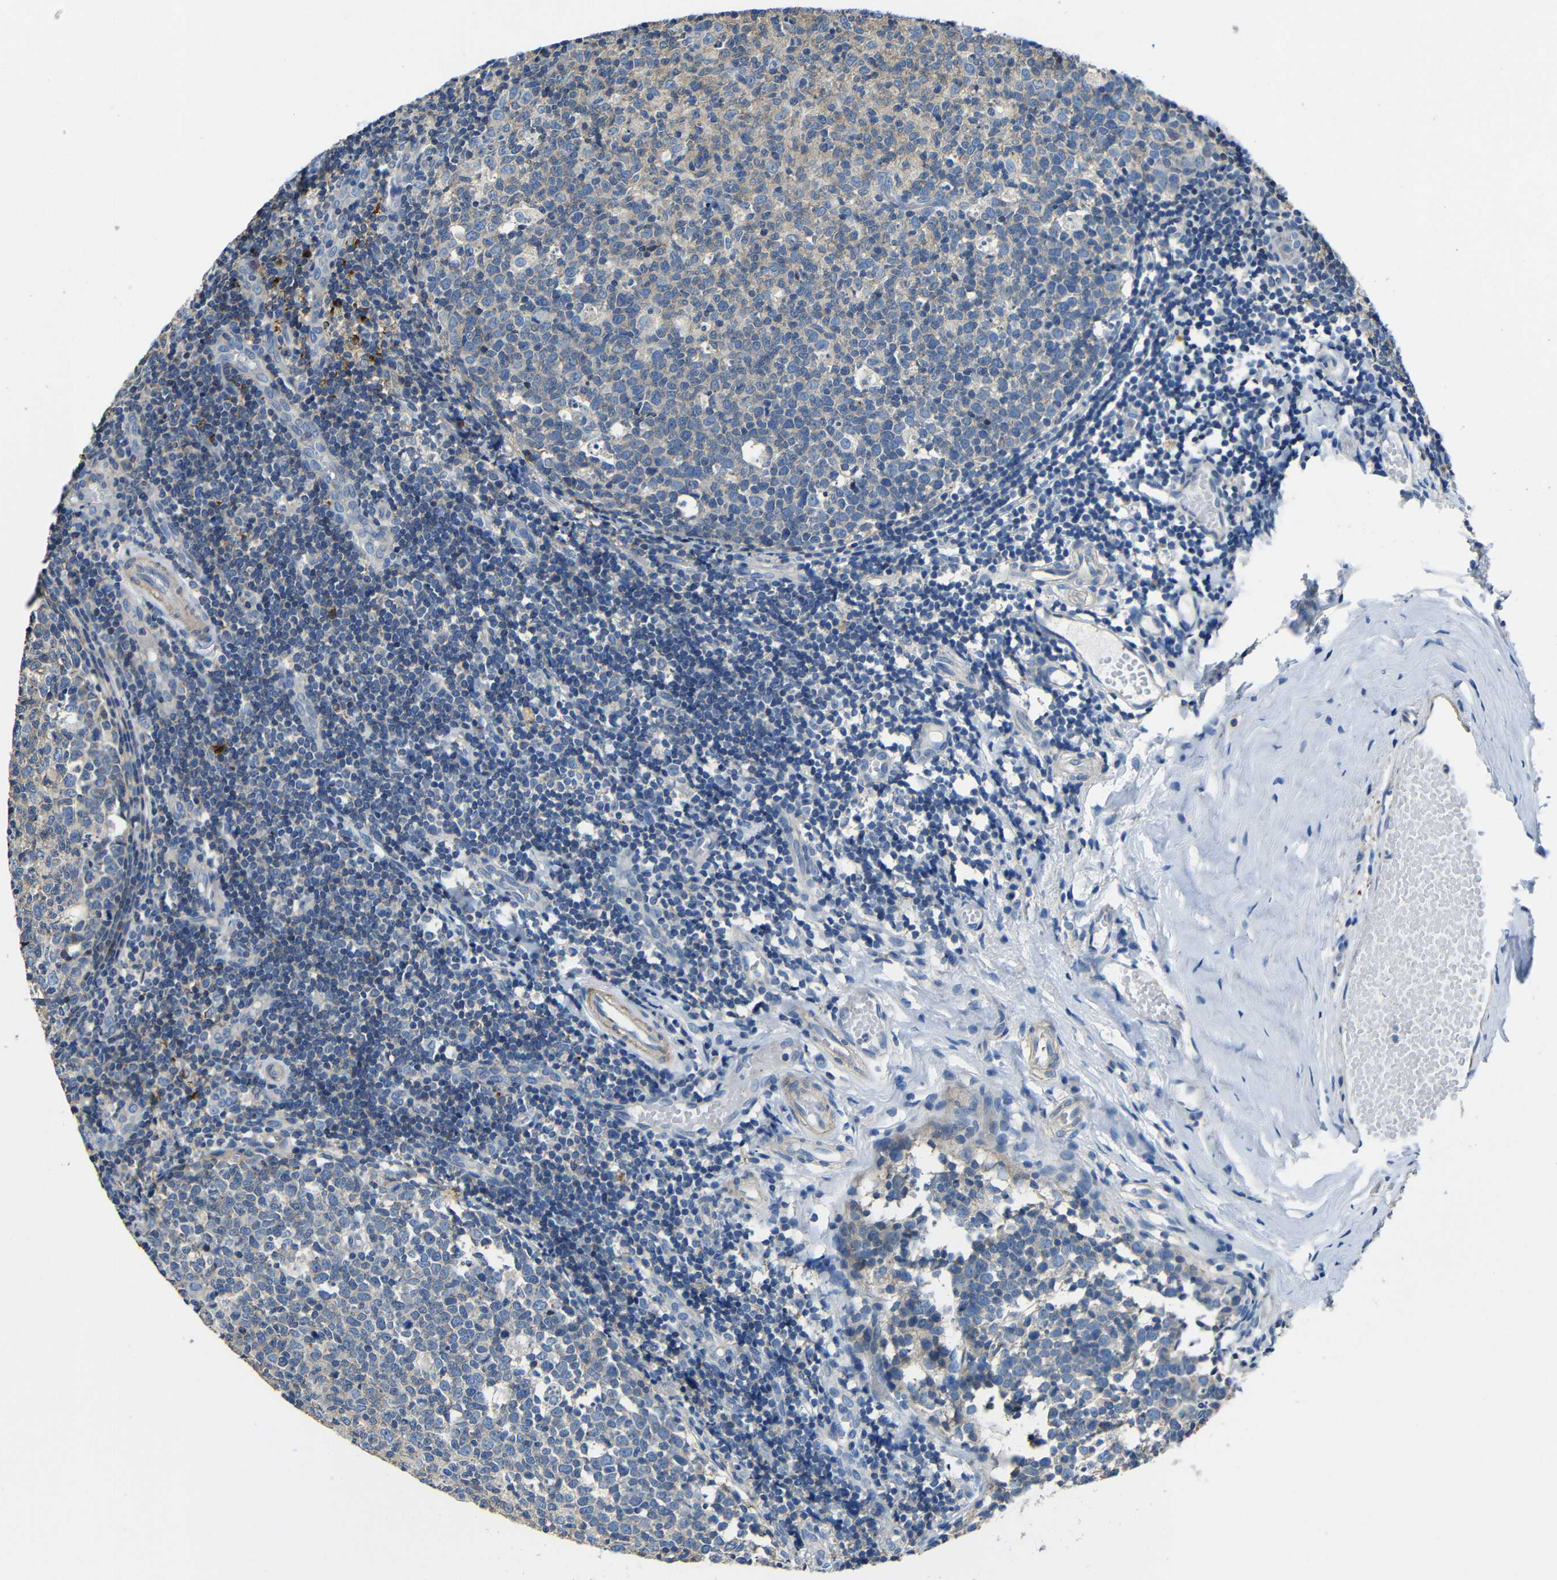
{"staining": {"intensity": "weak", "quantity": ">75%", "location": "cytoplasmic/membranous"}, "tissue": "tonsil", "cell_type": "Germinal center cells", "image_type": "normal", "snomed": [{"axis": "morphology", "description": "Normal tissue, NOS"}, {"axis": "topography", "description": "Tonsil"}], "caption": "Protein staining exhibits weak cytoplasmic/membranous positivity in about >75% of germinal center cells in unremarkable tonsil.", "gene": "GDI1", "patient": {"sex": "female", "age": 19}}